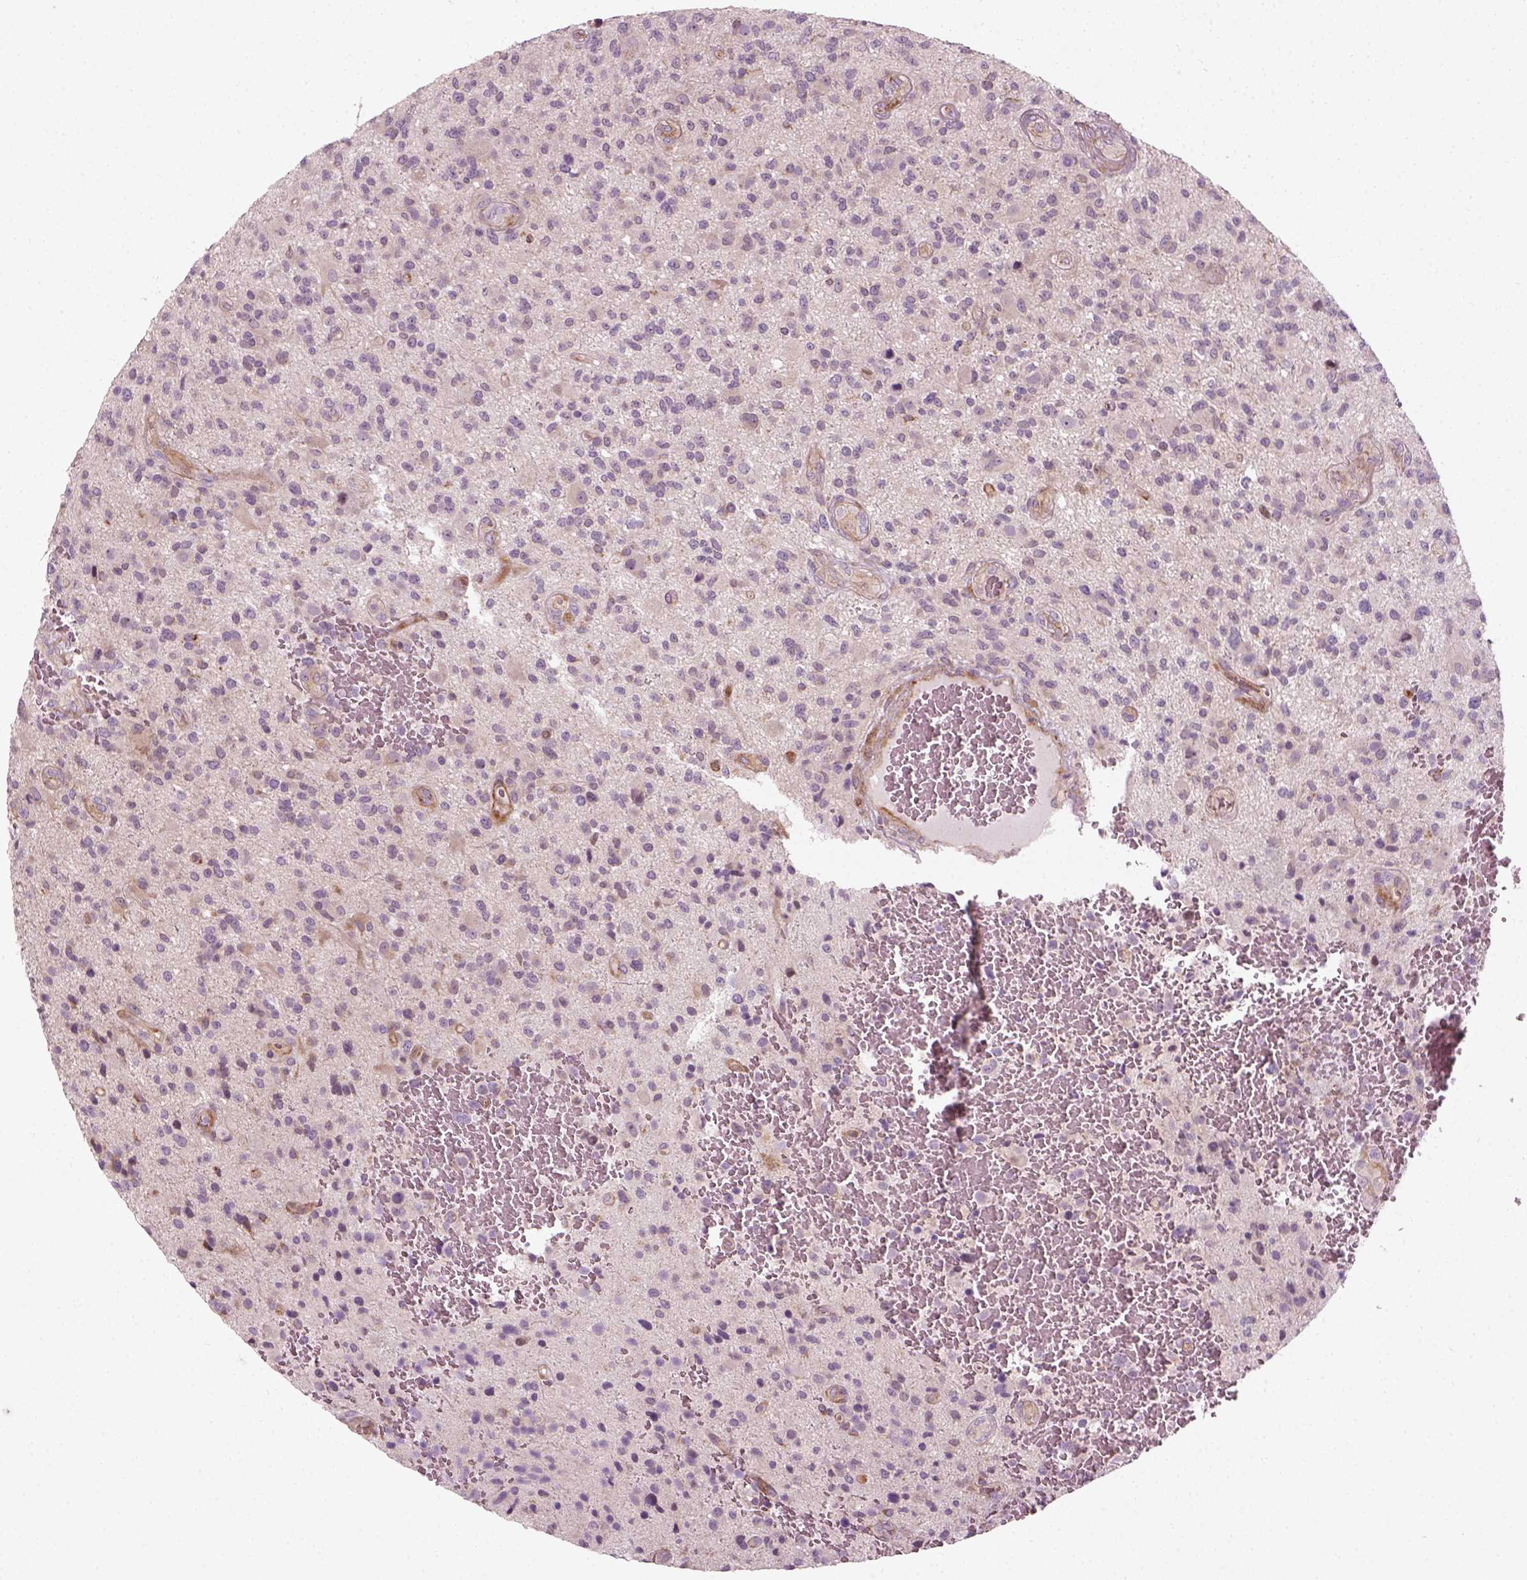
{"staining": {"intensity": "negative", "quantity": "none", "location": "none"}, "tissue": "glioma", "cell_type": "Tumor cells", "image_type": "cancer", "snomed": [{"axis": "morphology", "description": "Glioma, malignant, High grade"}, {"axis": "topography", "description": "Brain"}], "caption": "A histopathology image of glioma stained for a protein shows no brown staining in tumor cells.", "gene": "DNASE1L1", "patient": {"sex": "male", "age": 47}}